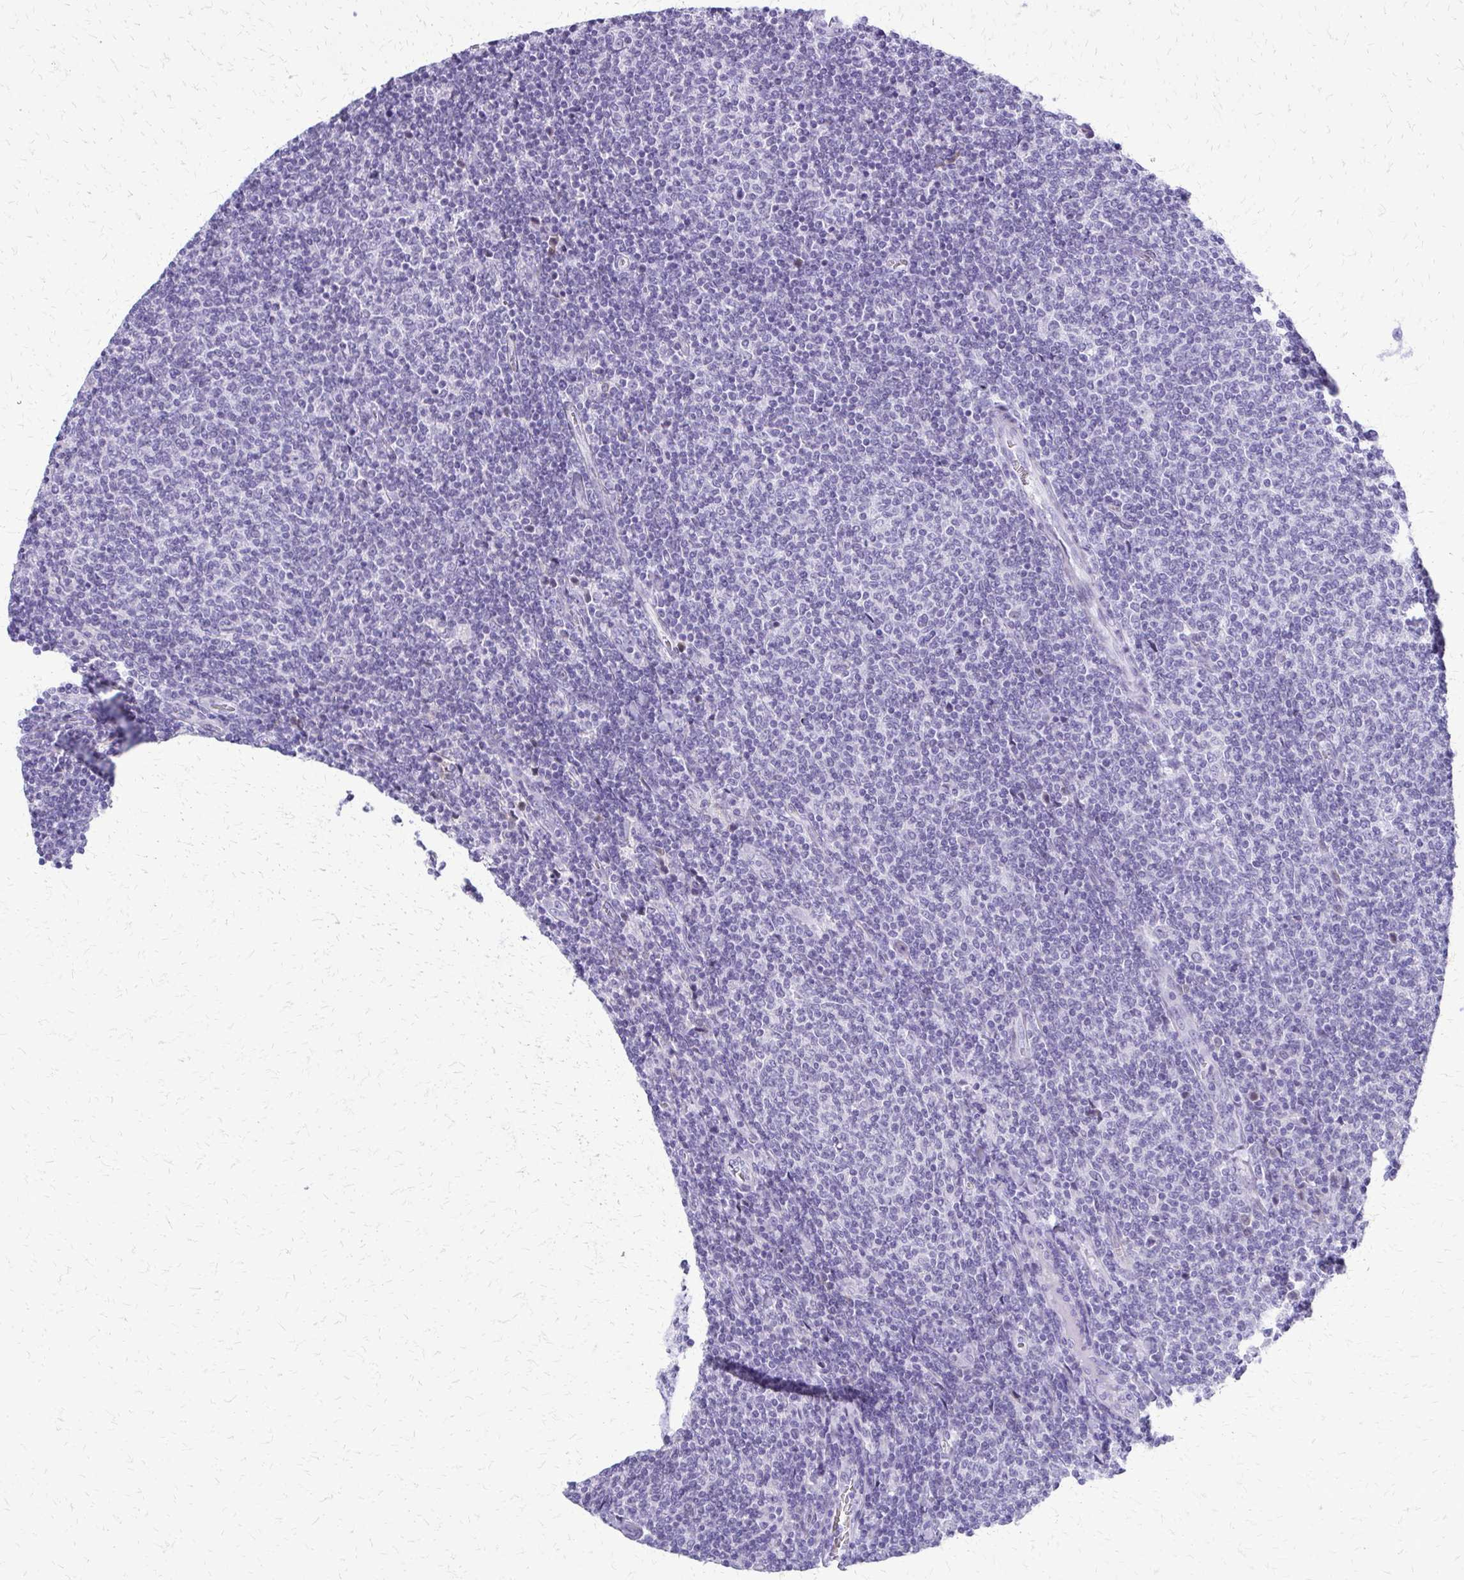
{"staining": {"intensity": "negative", "quantity": "none", "location": "none"}, "tissue": "lymphoma", "cell_type": "Tumor cells", "image_type": "cancer", "snomed": [{"axis": "morphology", "description": "Malignant lymphoma, non-Hodgkin's type, Low grade"}, {"axis": "topography", "description": "Lymph node"}], "caption": "A high-resolution image shows IHC staining of lymphoma, which reveals no significant expression in tumor cells.", "gene": "FAM162B", "patient": {"sex": "male", "age": 52}}